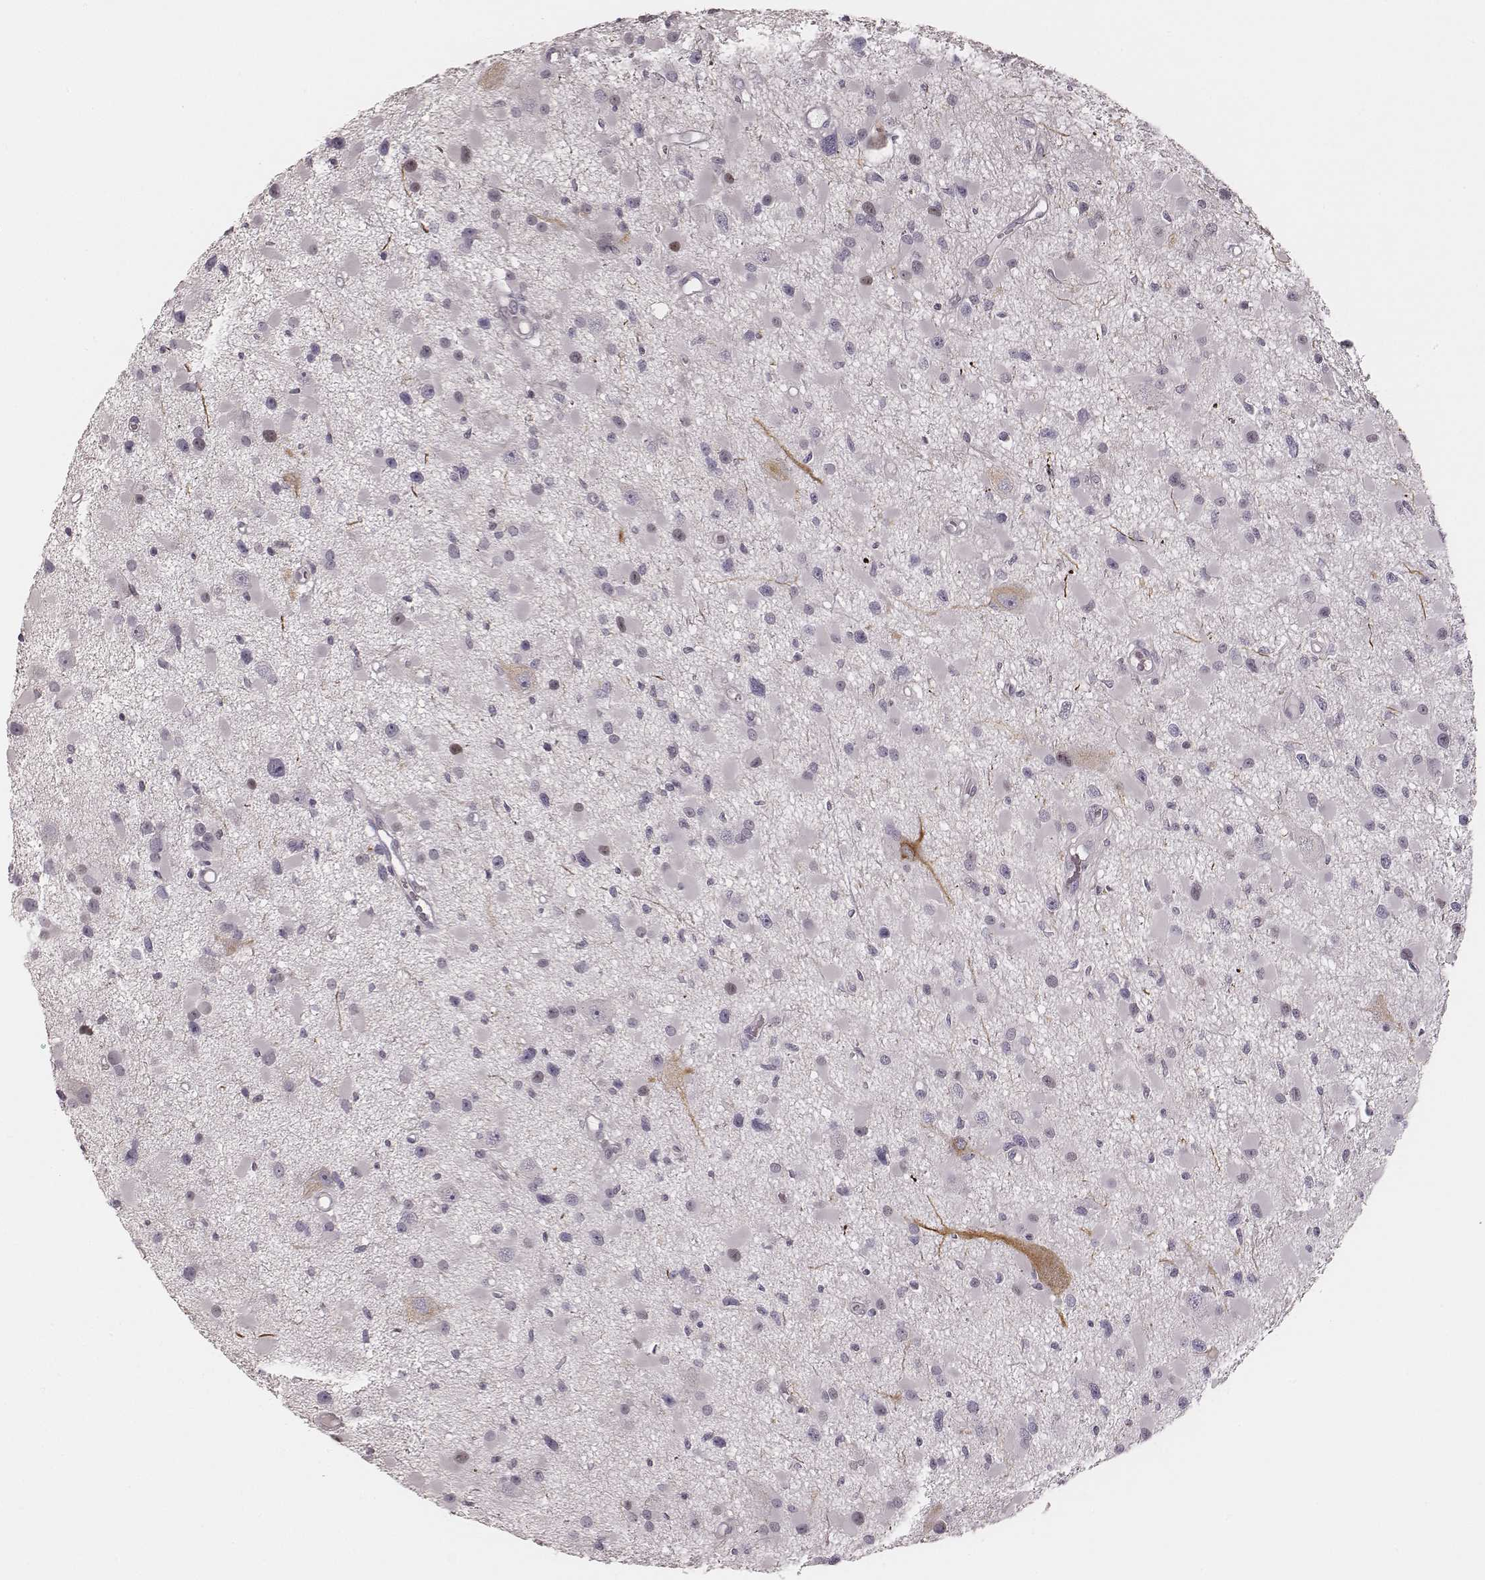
{"staining": {"intensity": "negative", "quantity": "none", "location": "none"}, "tissue": "glioma", "cell_type": "Tumor cells", "image_type": "cancer", "snomed": [{"axis": "morphology", "description": "Glioma, malignant, High grade"}, {"axis": "topography", "description": "Brain"}], "caption": "Malignant glioma (high-grade) was stained to show a protein in brown. There is no significant positivity in tumor cells.", "gene": "MSX1", "patient": {"sex": "male", "age": 54}}